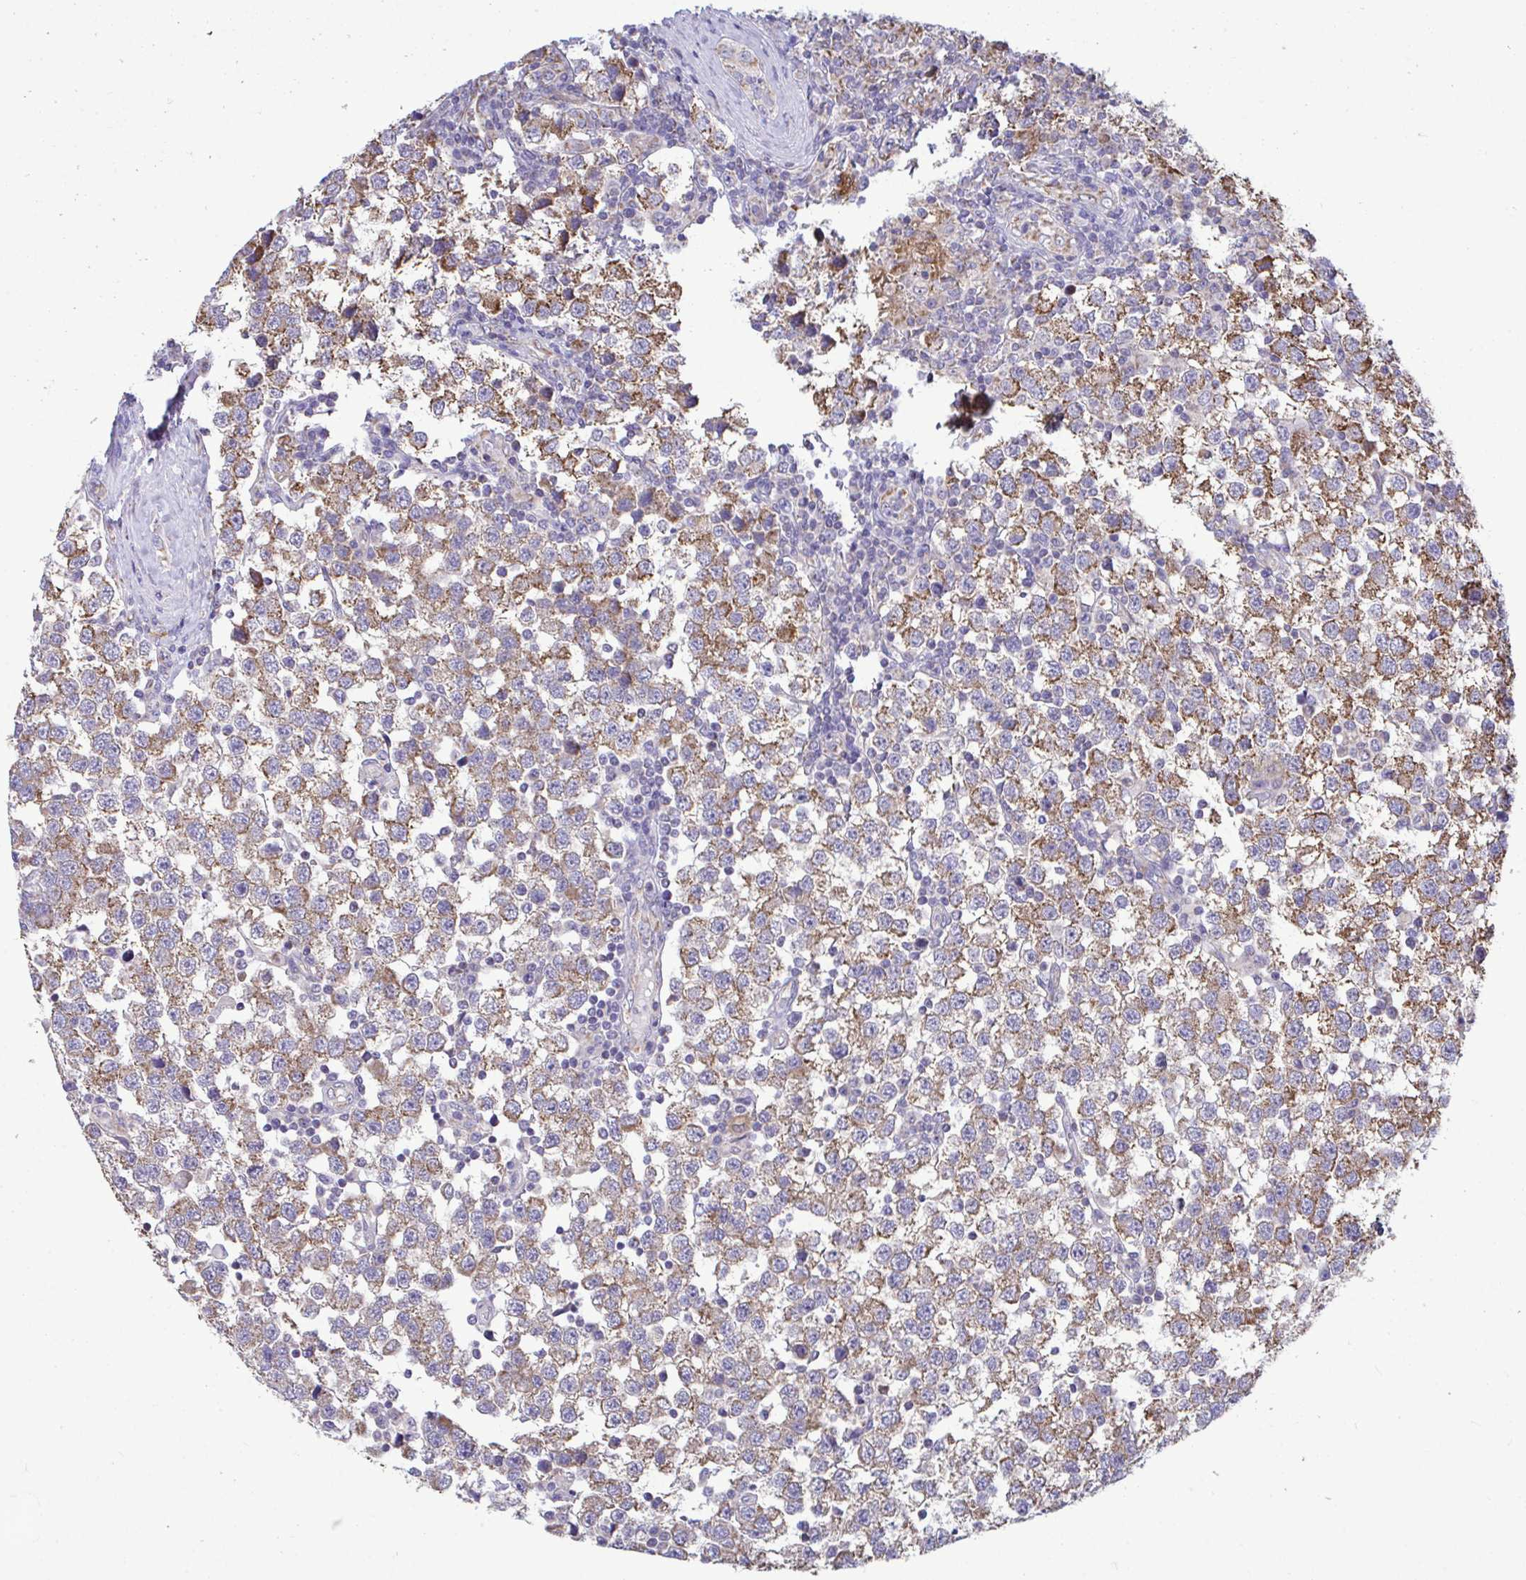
{"staining": {"intensity": "moderate", "quantity": ">75%", "location": "cytoplasmic/membranous"}, "tissue": "testis cancer", "cell_type": "Tumor cells", "image_type": "cancer", "snomed": [{"axis": "morphology", "description": "Seminoma, NOS"}, {"axis": "topography", "description": "Testis"}], "caption": "Immunohistochemical staining of human testis seminoma exhibits medium levels of moderate cytoplasmic/membranous expression in approximately >75% of tumor cells.", "gene": "SARS2", "patient": {"sex": "male", "age": 34}}